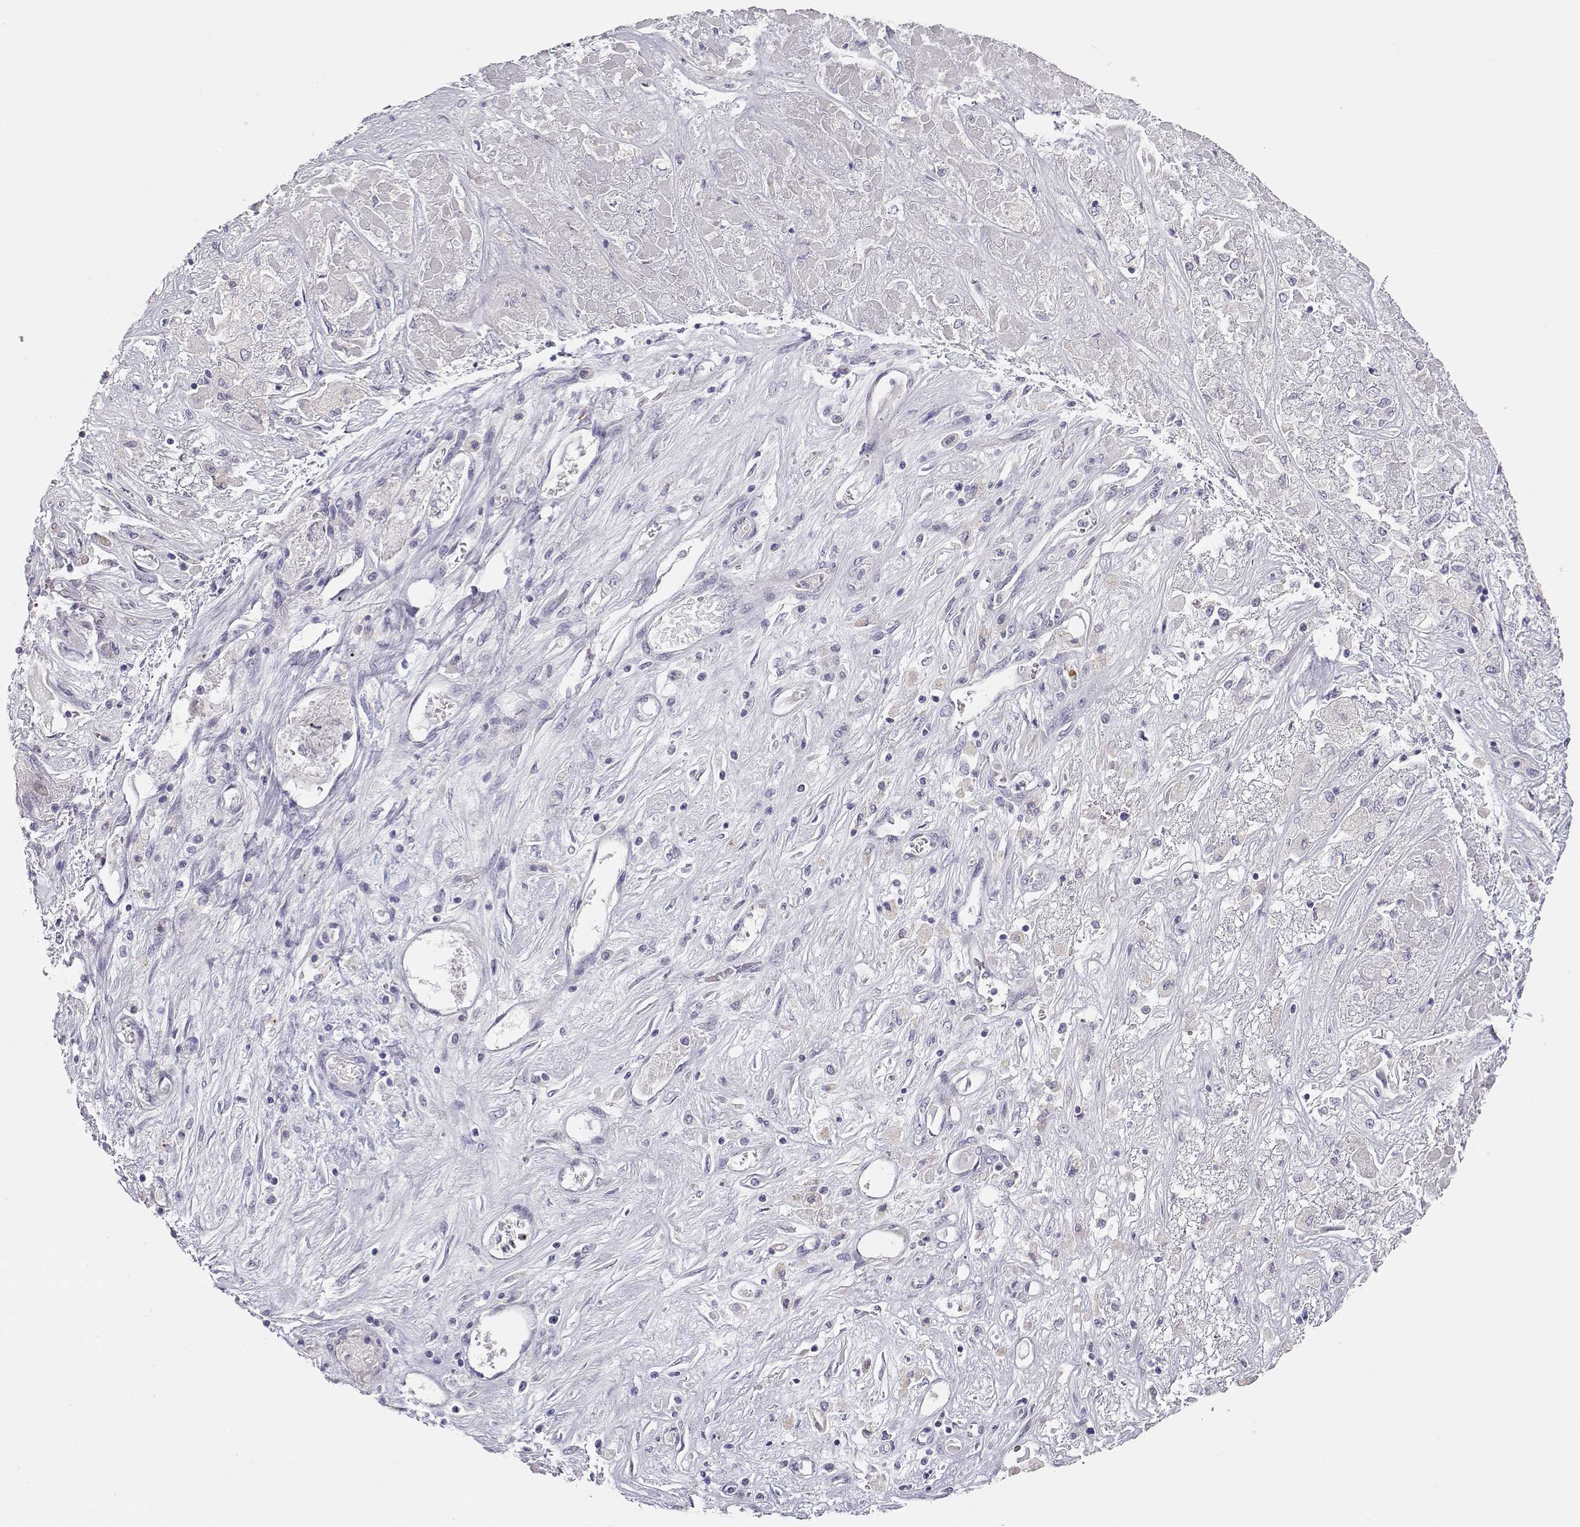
{"staining": {"intensity": "negative", "quantity": "none", "location": "none"}, "tissue": "liver cancer", "cell_type": "Tumor cells", "image_type": "cancer", "snomed": [{"axis": "morphology", "description": "Cholangiocarcinoma"}, {"axis": "topography", "description": "Liver"}], "caption": "This is an immunohistochemistry (IHC) image of human liver cancer (cholangiocarcinoma). There is no positivity in tumor cells.", "gene": "CDHR1", "patient": {"sex": "female", "age": 52}}